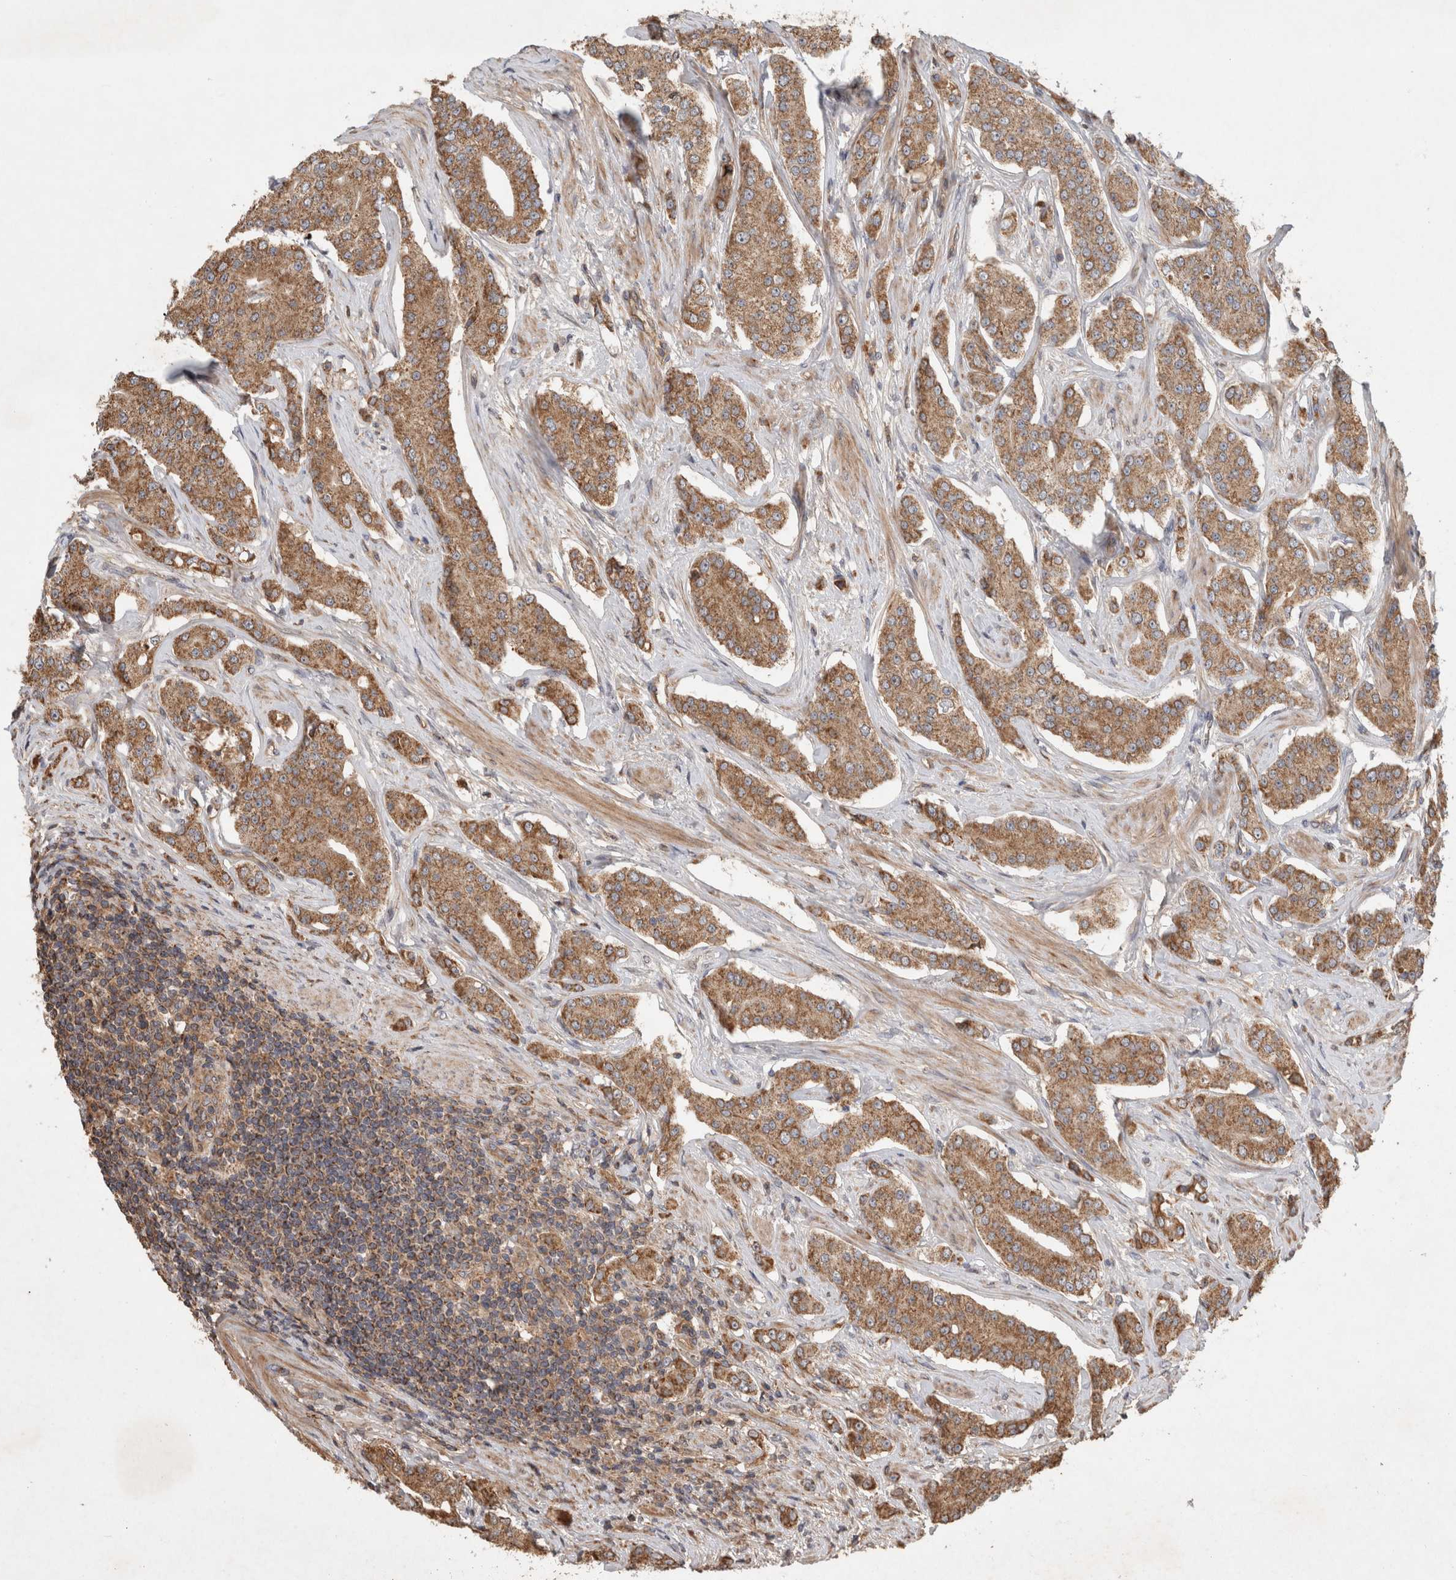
{"staining": {"intensity": "moderate", "quantity": ">75%", "location": "cytoplasmic/membranous"}, "tissue": "prostate cancer", "cell_type": "Tumor cells", "image_type": "cancer", "snomed": [{"axis": "morphology", "description": "Adenocarcinoma, High grade"}, {"axis": "topography", "description": "Prostate"}], "caption": "This image exhibits IHC staining of human prostate adenocarcinoma (high-grade), with medium moderate cytoplasmic/membranous staining in approximately >75% of tumor cells.", "gene": "SERAC1", "patient": {"sex": "male", "age": 71}}